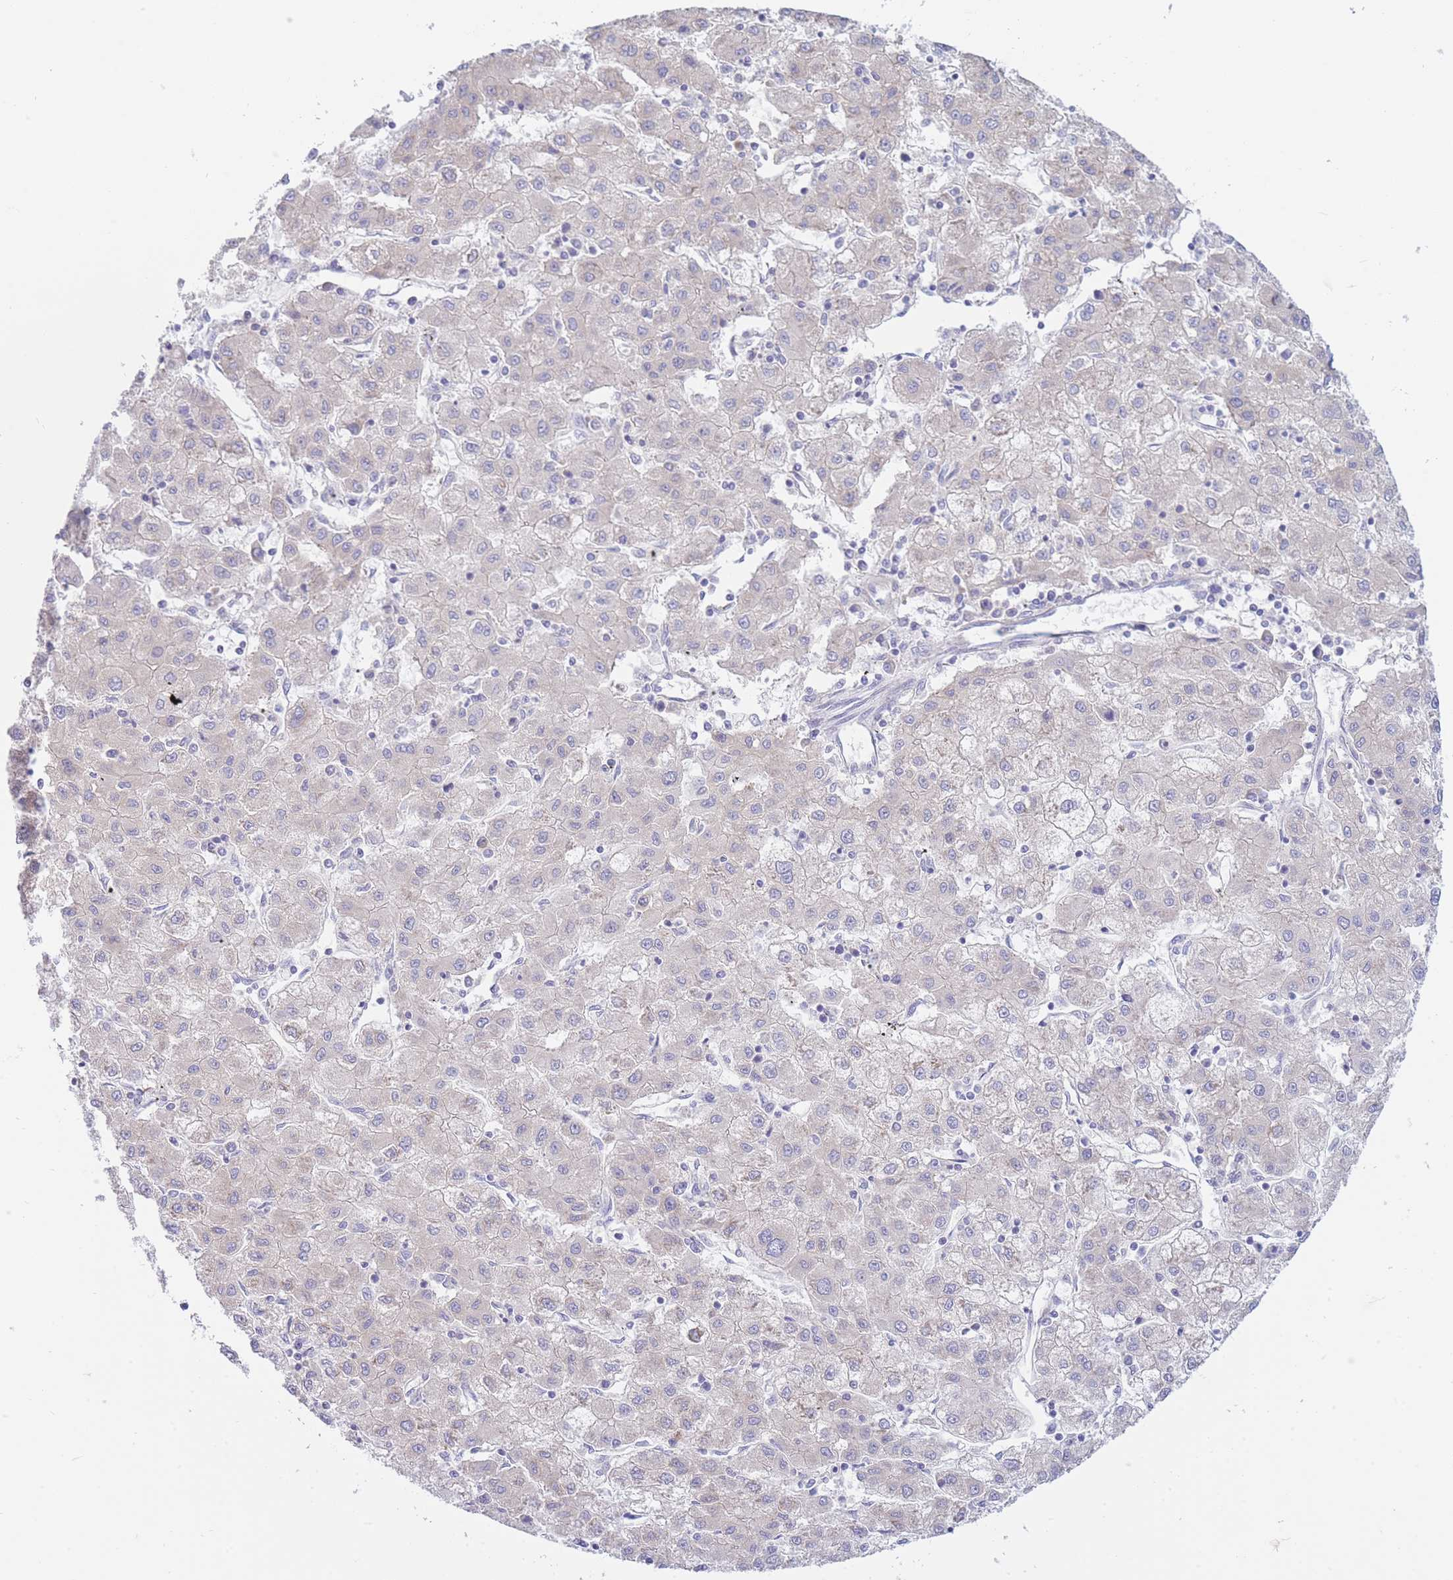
{"staining": {"intensity": "negative", "quantity": "none", "location": "none"}, "tissue": "liver cancer", "cell_type": "Tumor cells", "image_type": "cancer", "snomed": [{"axis": "morphology", "description": "Carcinoma, Hepatocellular, NOS"}, {"axis": "topography", "description": "Liver"}], "caption": "DAB immunohistochemical staining of human hepatocellular carcinoma (liver) exhibits no significant expression in tumor cells.", "gene": "SH2B2", "patient": {"sex": "male", "age": 72}}